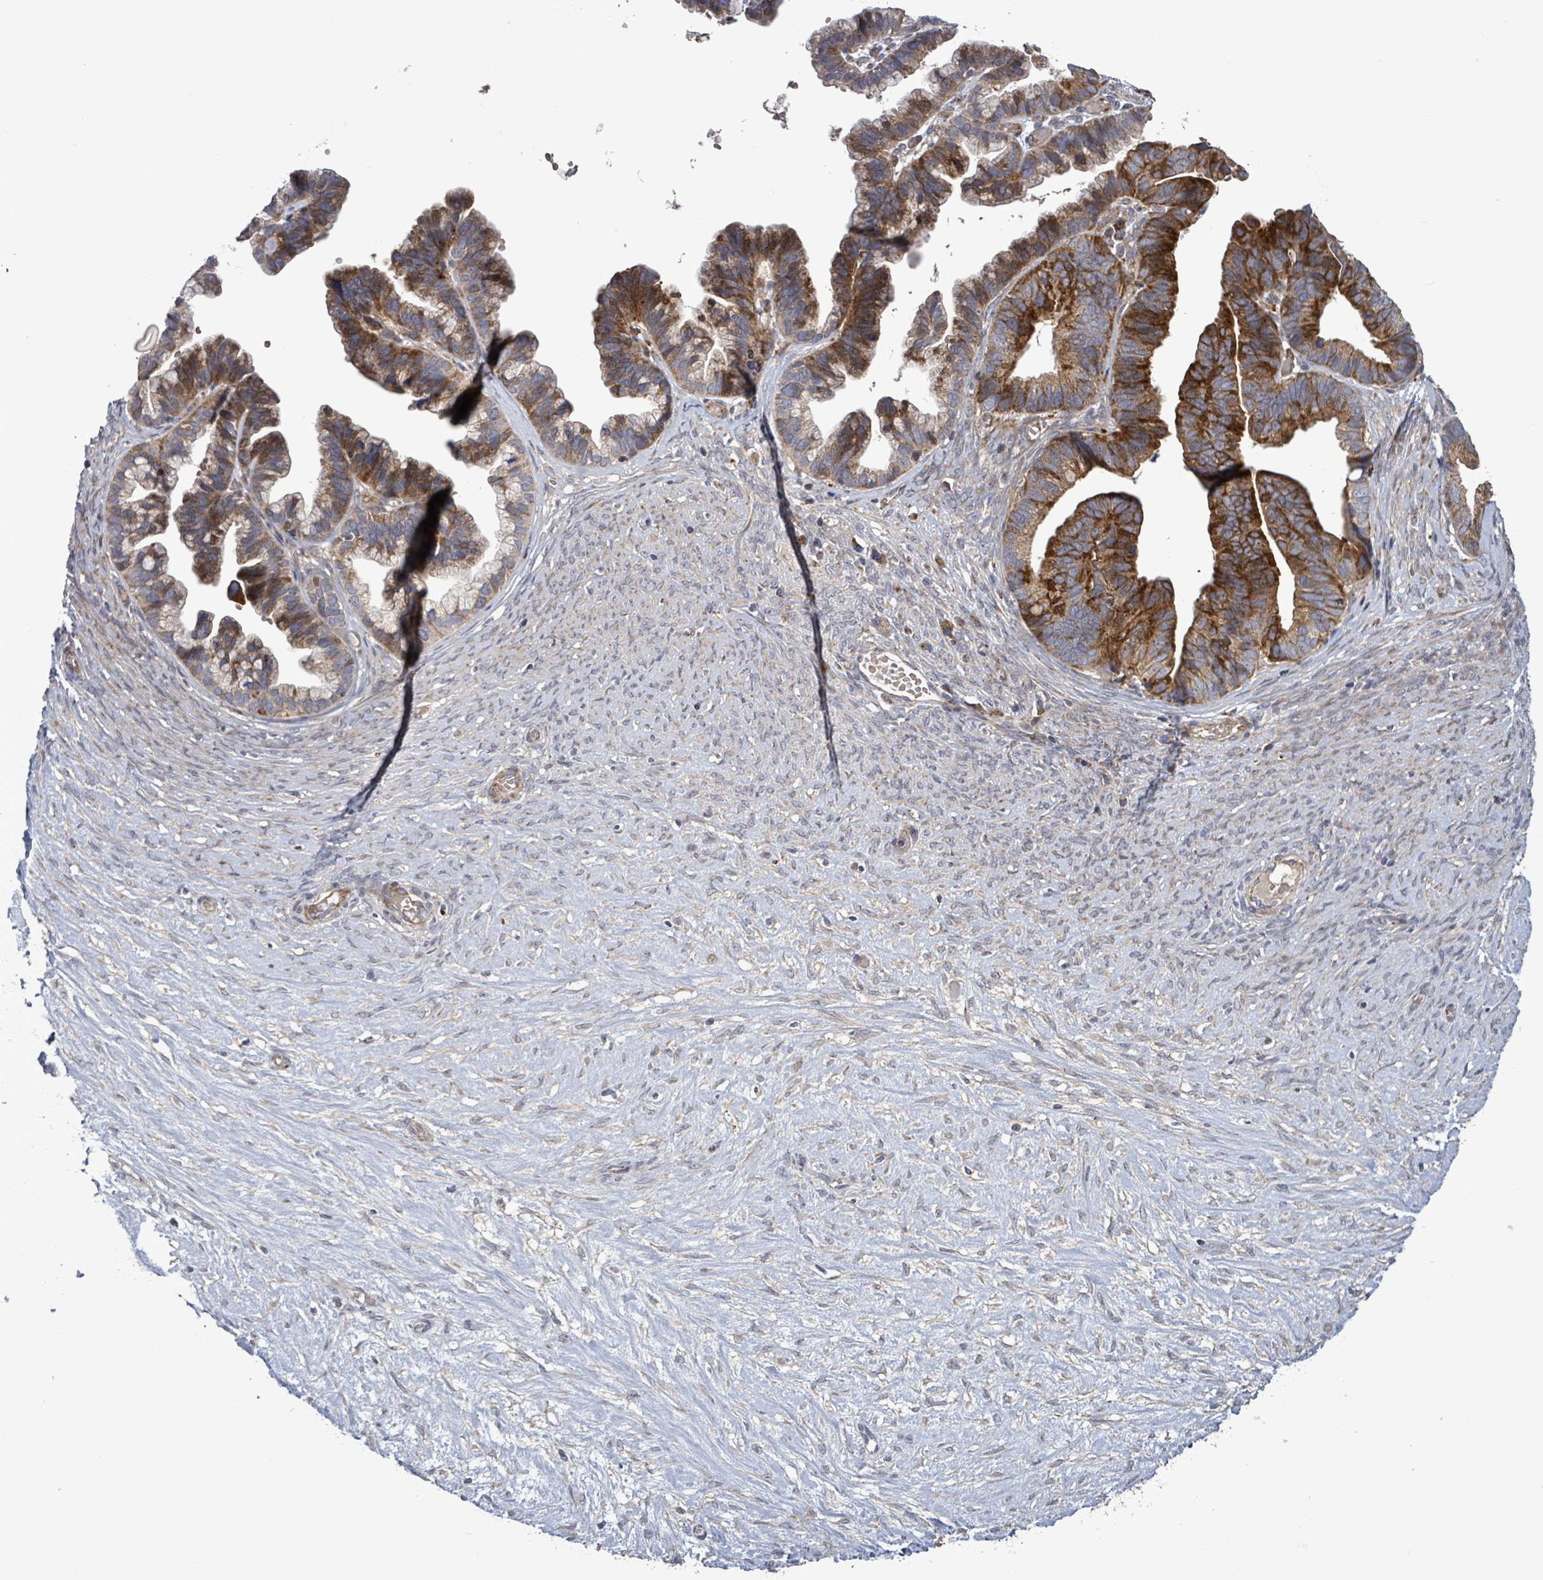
{"staining": {"intensity": "strong", "quantity": "25%-75%", "location": "cytoplasmic/membranous"}, "tissue": "ovarian cancer", "cell_type": "Tumor cells", "image_type": "cancer", "snomed": [{"axis": "morphology", "description": "Cystadenocarcinoma, serous, NOS"}, {"axis": "topography", "description": "Ovary"}], "caption": "Serous cystadenocarcinoma (ovarian) stained with DAB immunohistochemistry exhibits high levels of strong cytoplasmic/membranous staining in about 25%-75% of tumor cells.", "gene": "DIPK2A", "patient": {"sex": "female", "age": 56}}